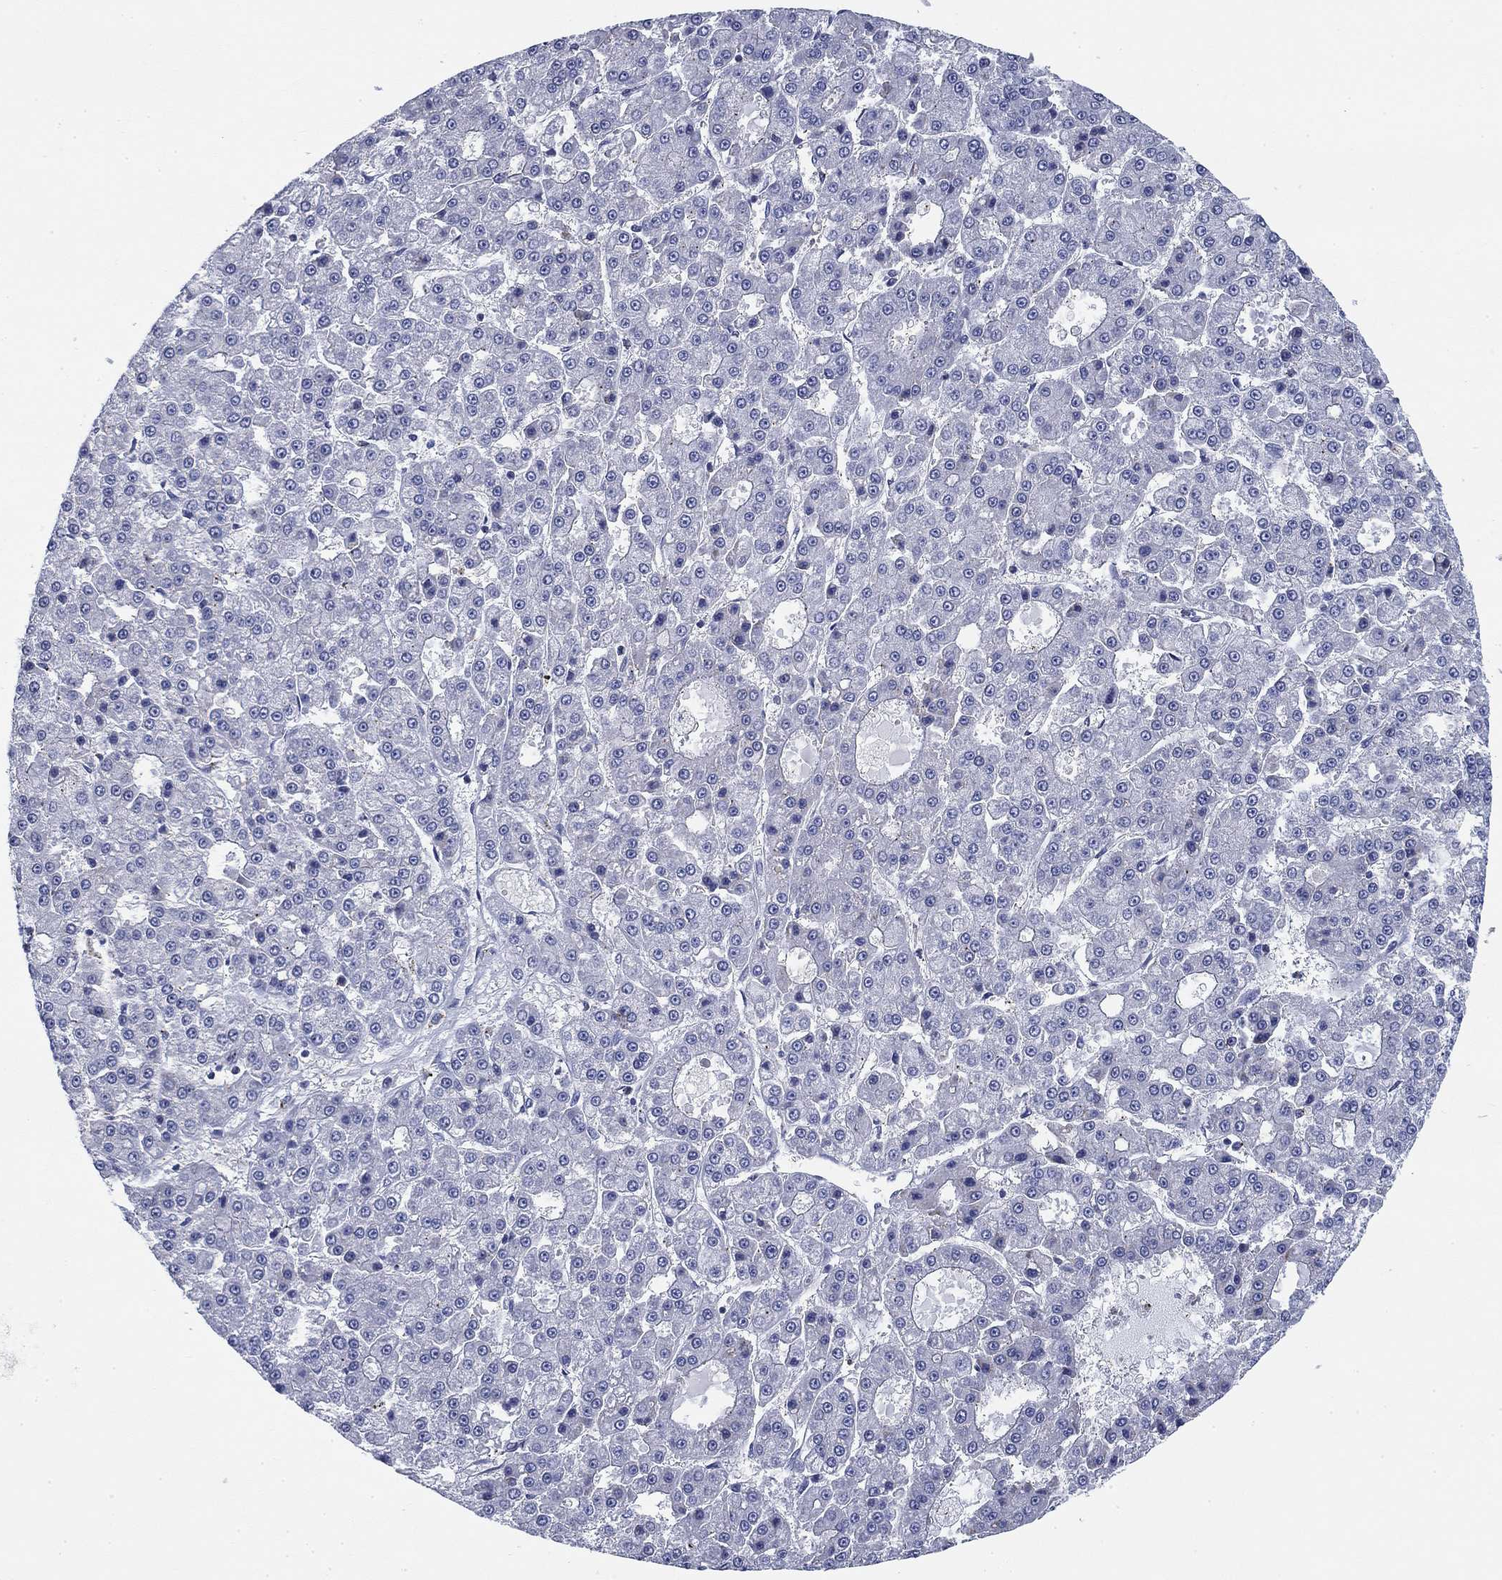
{"staining": {"intensity": "negative", "quantity": "none", "location": "none"}, "tissue": "liver cancer", "cell_type": "Tumor cells", "image_type": "cancer", "snomed": [{"axis": "morphology", "description": "Carcinoma, Hepatocellular, NOS"}, {"axis": "topography", "description": "Liver"}], "caption": "Human liver cancer stained for a protein using immunohistochemistry (IHC) displays no expression in tumor cells.", "gene": "NACAD", "patient": {"sex": "male", "age": 70}}